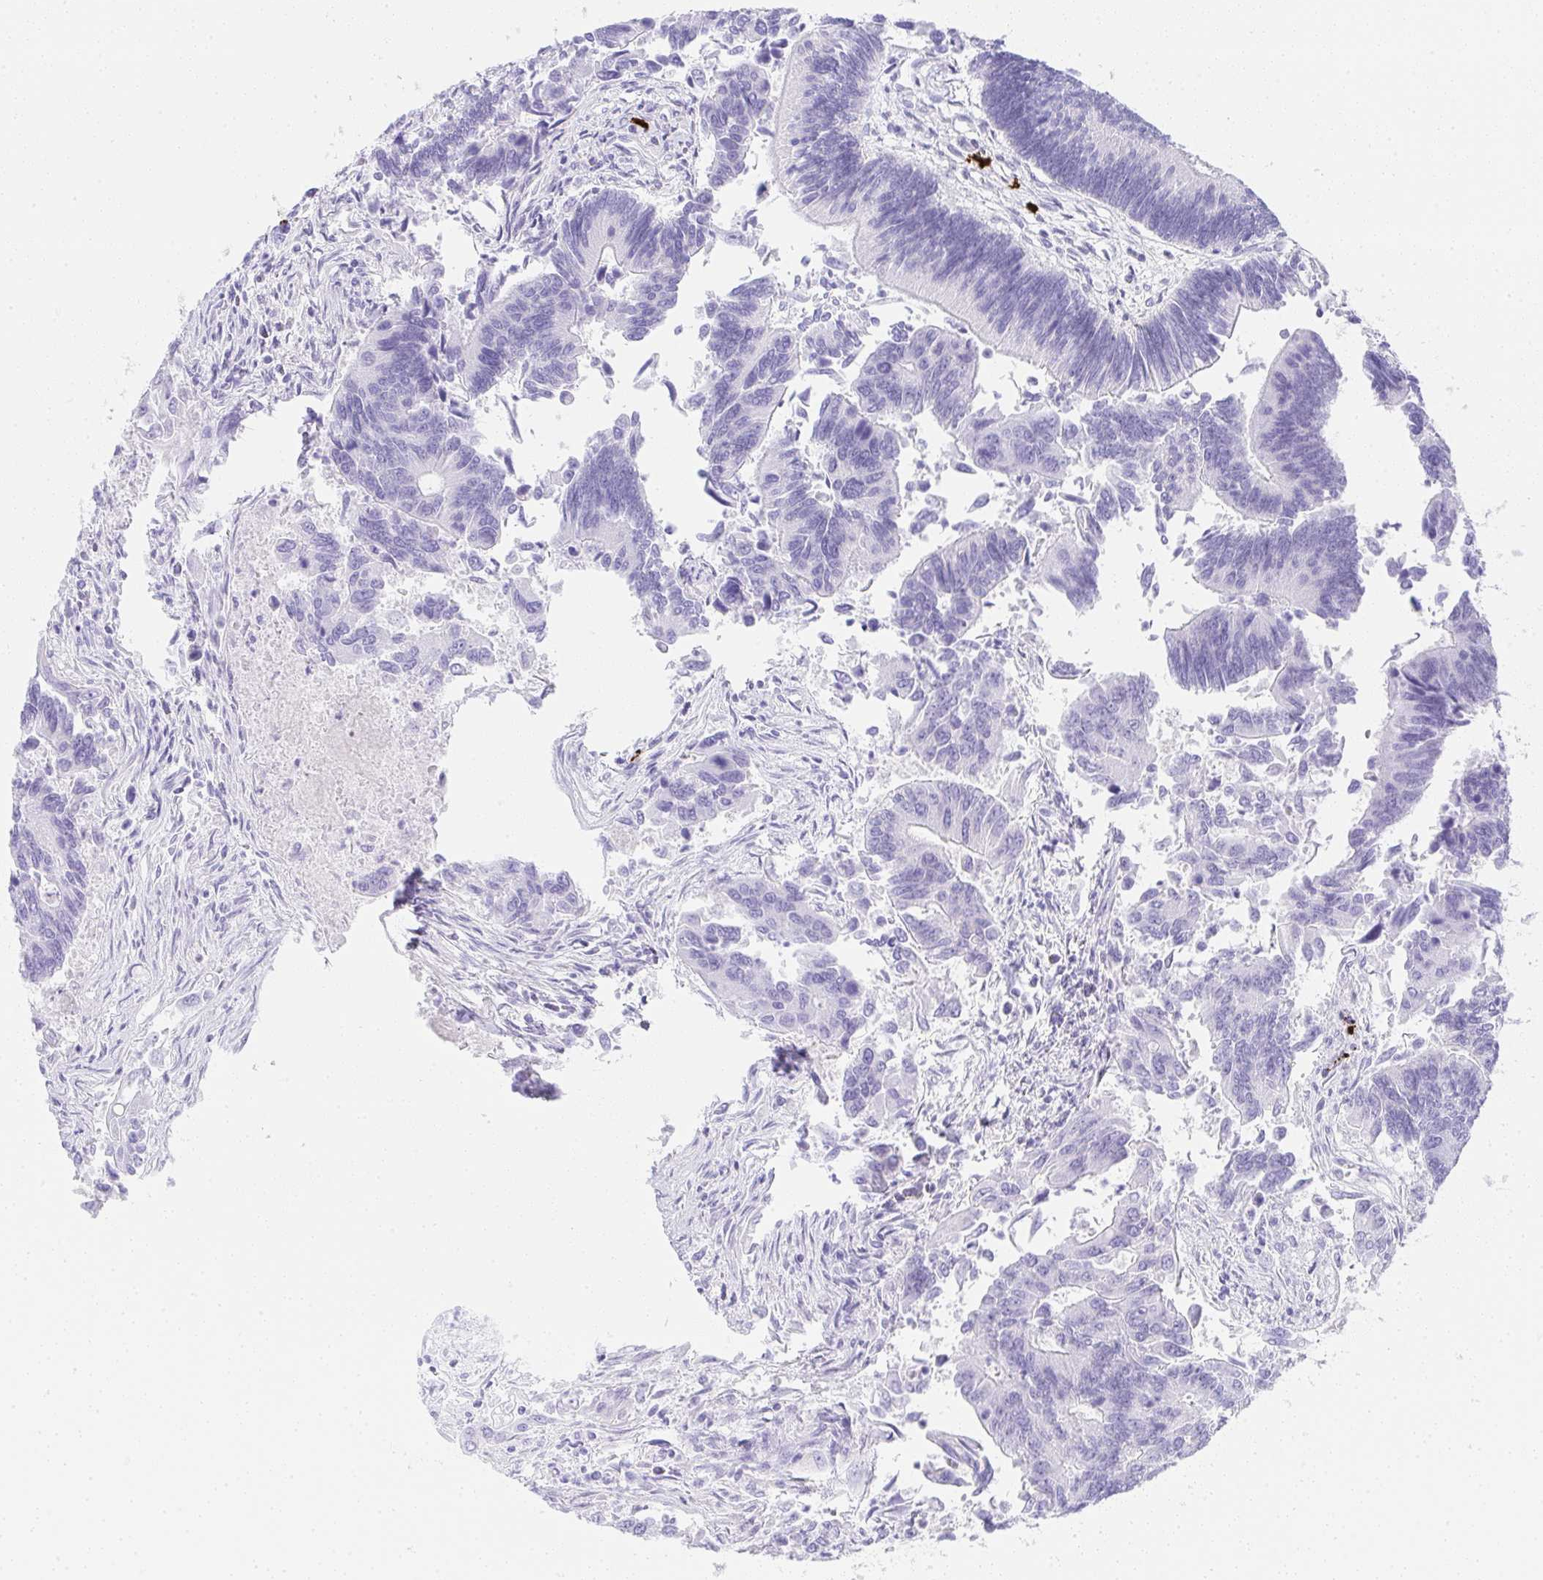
{"staining": {"intensity": "negative", "quantity": "none", "location": "none"}, "tissue": "colorectal cancer", "cell_type": "Tumor cells", "image_type": "cancer", "snomed": [{"axis": "morphology", "description": "Adenocarcinoma, NOS"}, {"axis": "topography", "description": "Colon"}], "caption": "This is an IHC photomicrograph of human colorectal adenocarcinoma. There is no staining in tumor cells.", "gene": "CDADC1", "patient": {"sex": "female", "age": 67}}